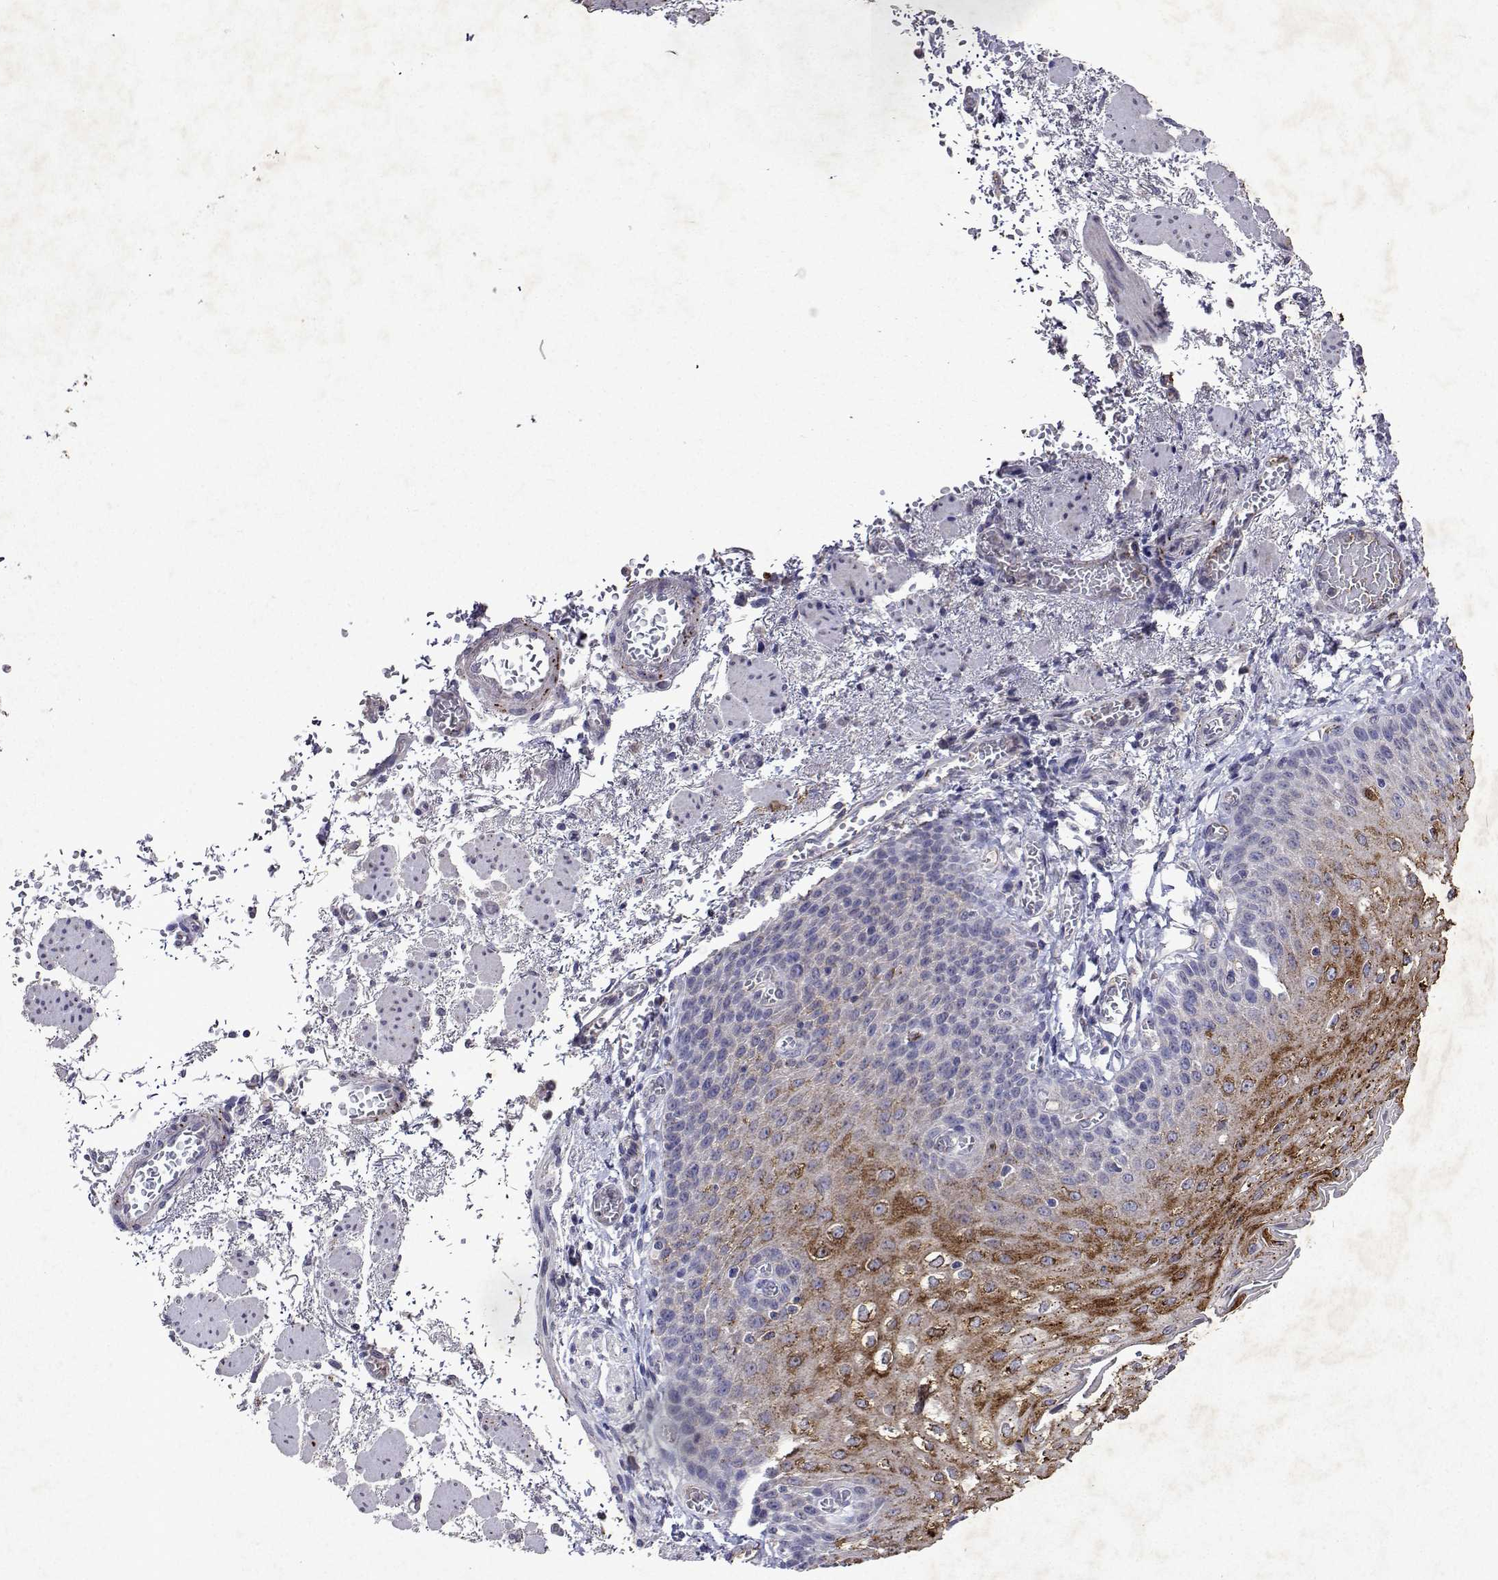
{"staining": {"intensity": "moderate", "quantity": "25%-75%", "location": "cytoplasmic/membranous"}, "tissue": "esophagus", "cell_type": "Squamous epithelial cells", "image_type": "normal", "snomed": [{"axis": "morphology", "description": "Normal tissue, NOS"}, {"axis": "morphology", "description": "Adenocarcinoma, NOS"}, {"axis": "topography", "description": "Esophagus"}], "caption": "Esophagus stained for a protein reveals moderate cytoplasmic/membranous positivity in squamous epithelial cells. The protein of interest is stained brown, and the nuclei are stained in blue (DAB (3,3'-diaminobenzidine) IHC with brightfield microscopy, high magnification).", "gene": "DUSP28", "patient": {"sex": "male", "age": 81}}